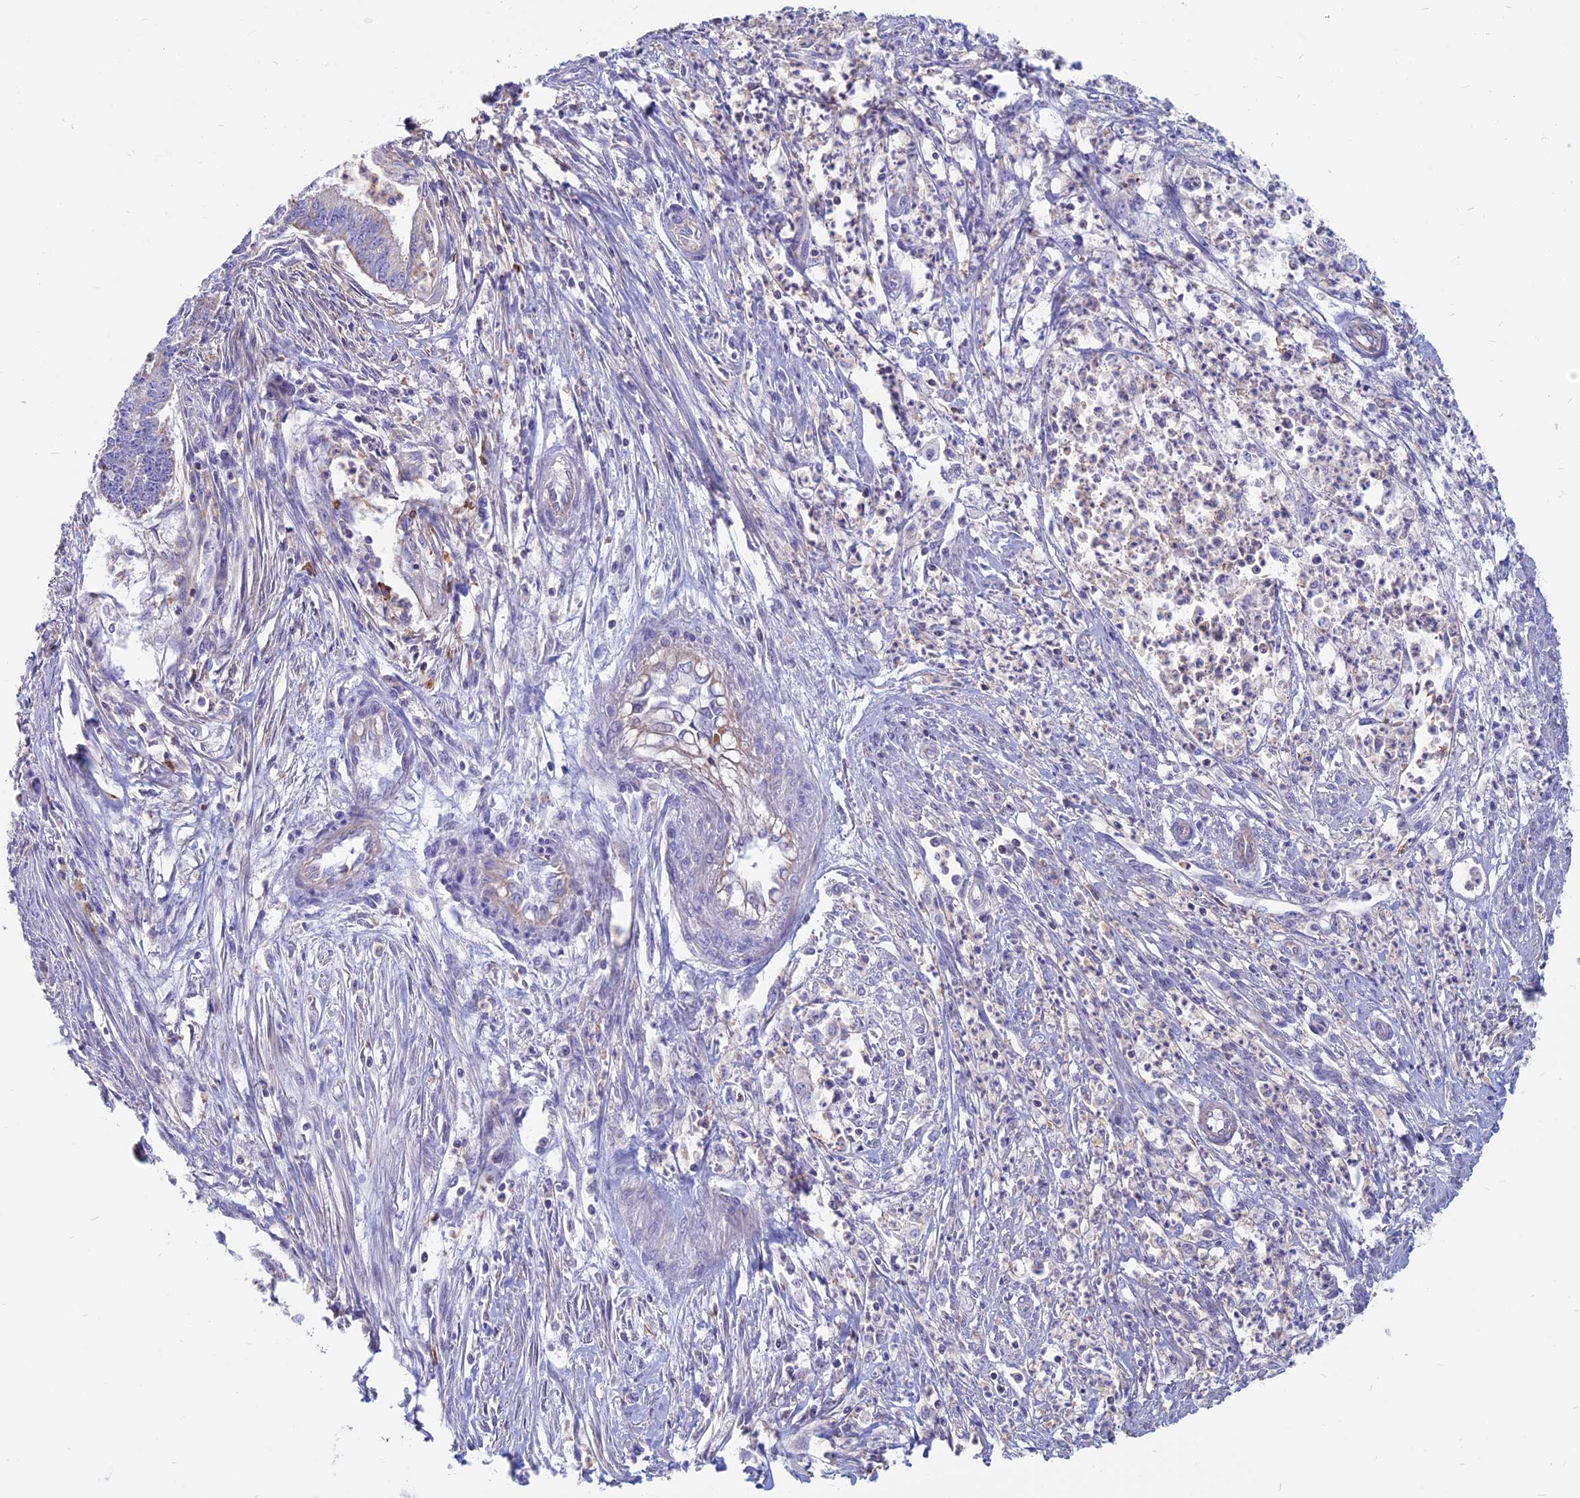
{"staining": {"intensity": "negative", "quantity": "none", "location": "none"}, "tissue": "endometrial cancer", "cell_type": "Tumor cells", "image_type": "cancer", "snomed": [{"axis": "morphology", "description": "Adenocarcinoma, NOS"}, {"axis": "topography", "description": "Endometrium"}], "caption": "High power microscopy histopathology image of an immunohistochemistry (IHC) histopathology image of endometrial cancer (adenocarcinoma), revealing no significant staining in tumor cells.", "gene": "HSD17B8", "patient": {"sex": "female", "age": 73}}